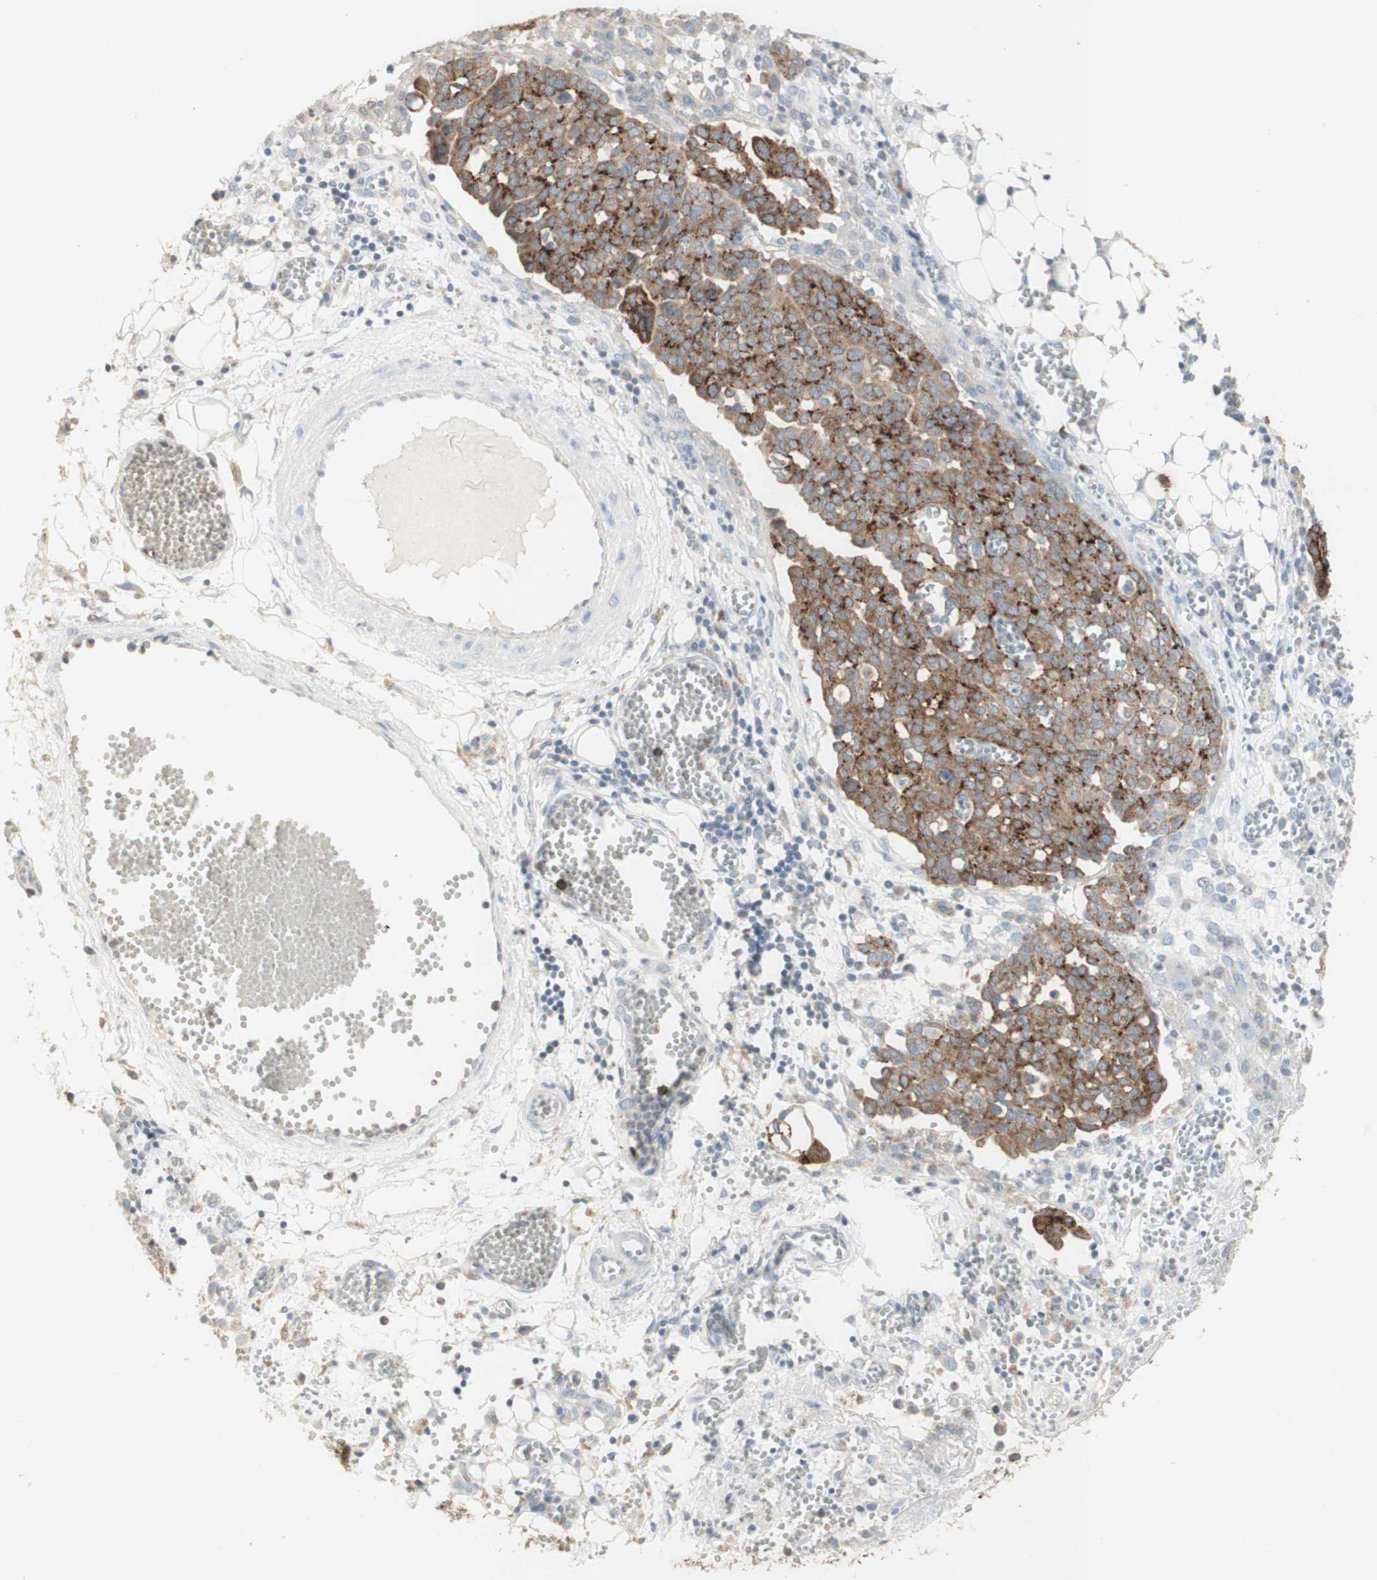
{"staining": {"intensity": "moderate", "quantity": ">75%", "location": "cytoplasmic/membranous"}, "tissue": "ovarian cancer", "cell_type": "Tumor cells", "image_type": "cancer", "snomed": [{"axis": "morphology", "description": "Cystadenocarcinoma, serous, NOS"}, {"axis": "topography", "description": "Soft tissue"}, {"axis": "topography", "description": "Ovary"}], "caption": "Immunohistochemistry (IHC) (DAB) staining of human ovarian cancer (serous cystadenocarcinoma) shows moderate cytoplasmic/membranous protein positivity in about >75% of tumor cells. (Brightfield microscopy of DAB IHC at high magnification).", "gene": "ATP6V1B1", "patient": {"sex": "female", "age": 57}}